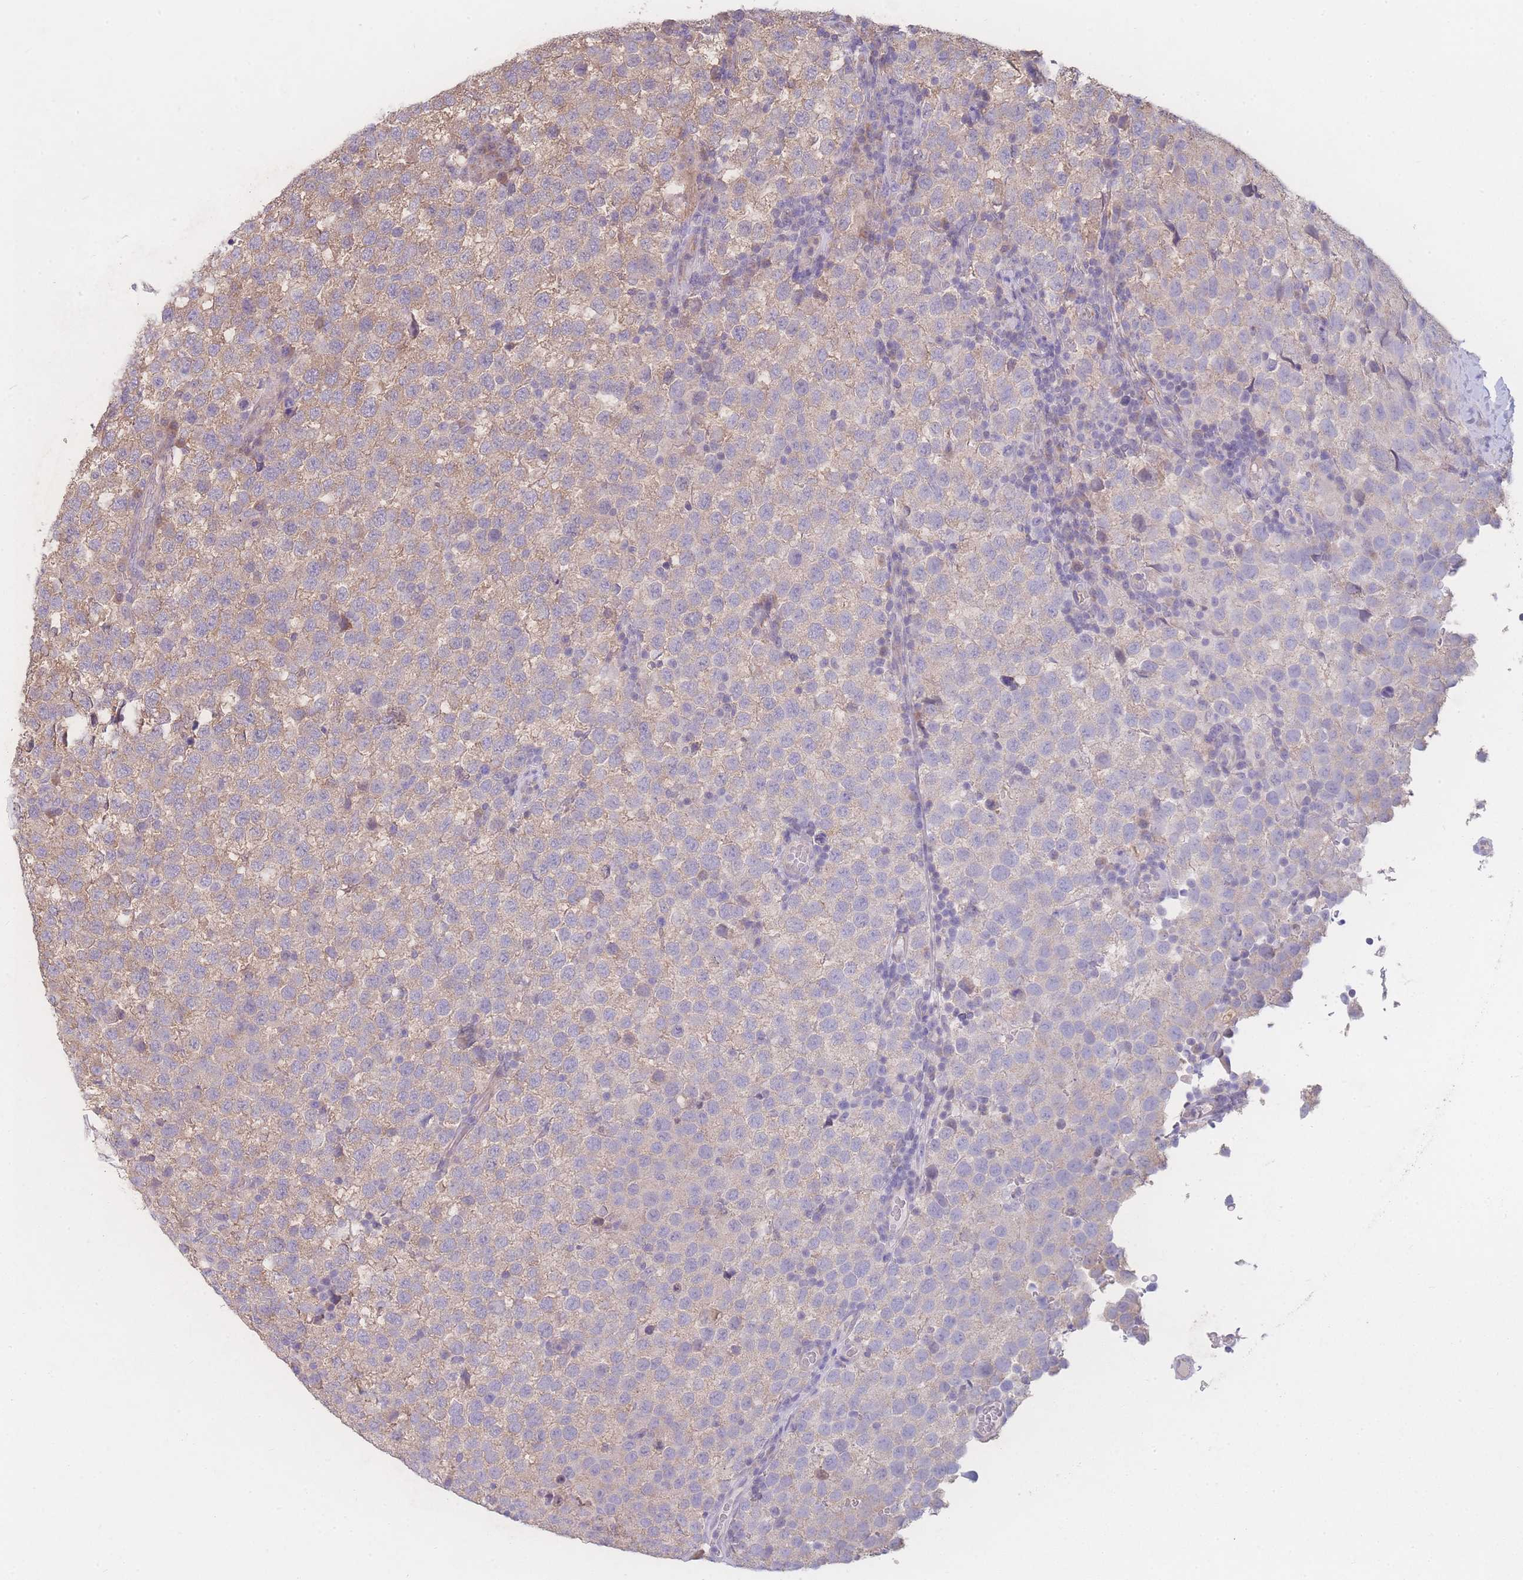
{"staining": {"intensity": "weak", "quantity": ">75%", "location": "cytoplasmic/membranous"}, "tissue": "testis cancer", "cell_type": "Tumor cells", "image_type": "cancer", "snomed": [{"axis": "morphology", "description": "Seminoma, NOS"}, {"axis": "topography", "description": "Testis"}], "caption": "Testis cancer (seminoma) tissue reveals weak cytoplasmic/membranous expression in approximately >75% of tumor cells, visualized by immunohistochemistry.", "gene": "GIPR", "patient": {"sex": "male", "age": 34}}